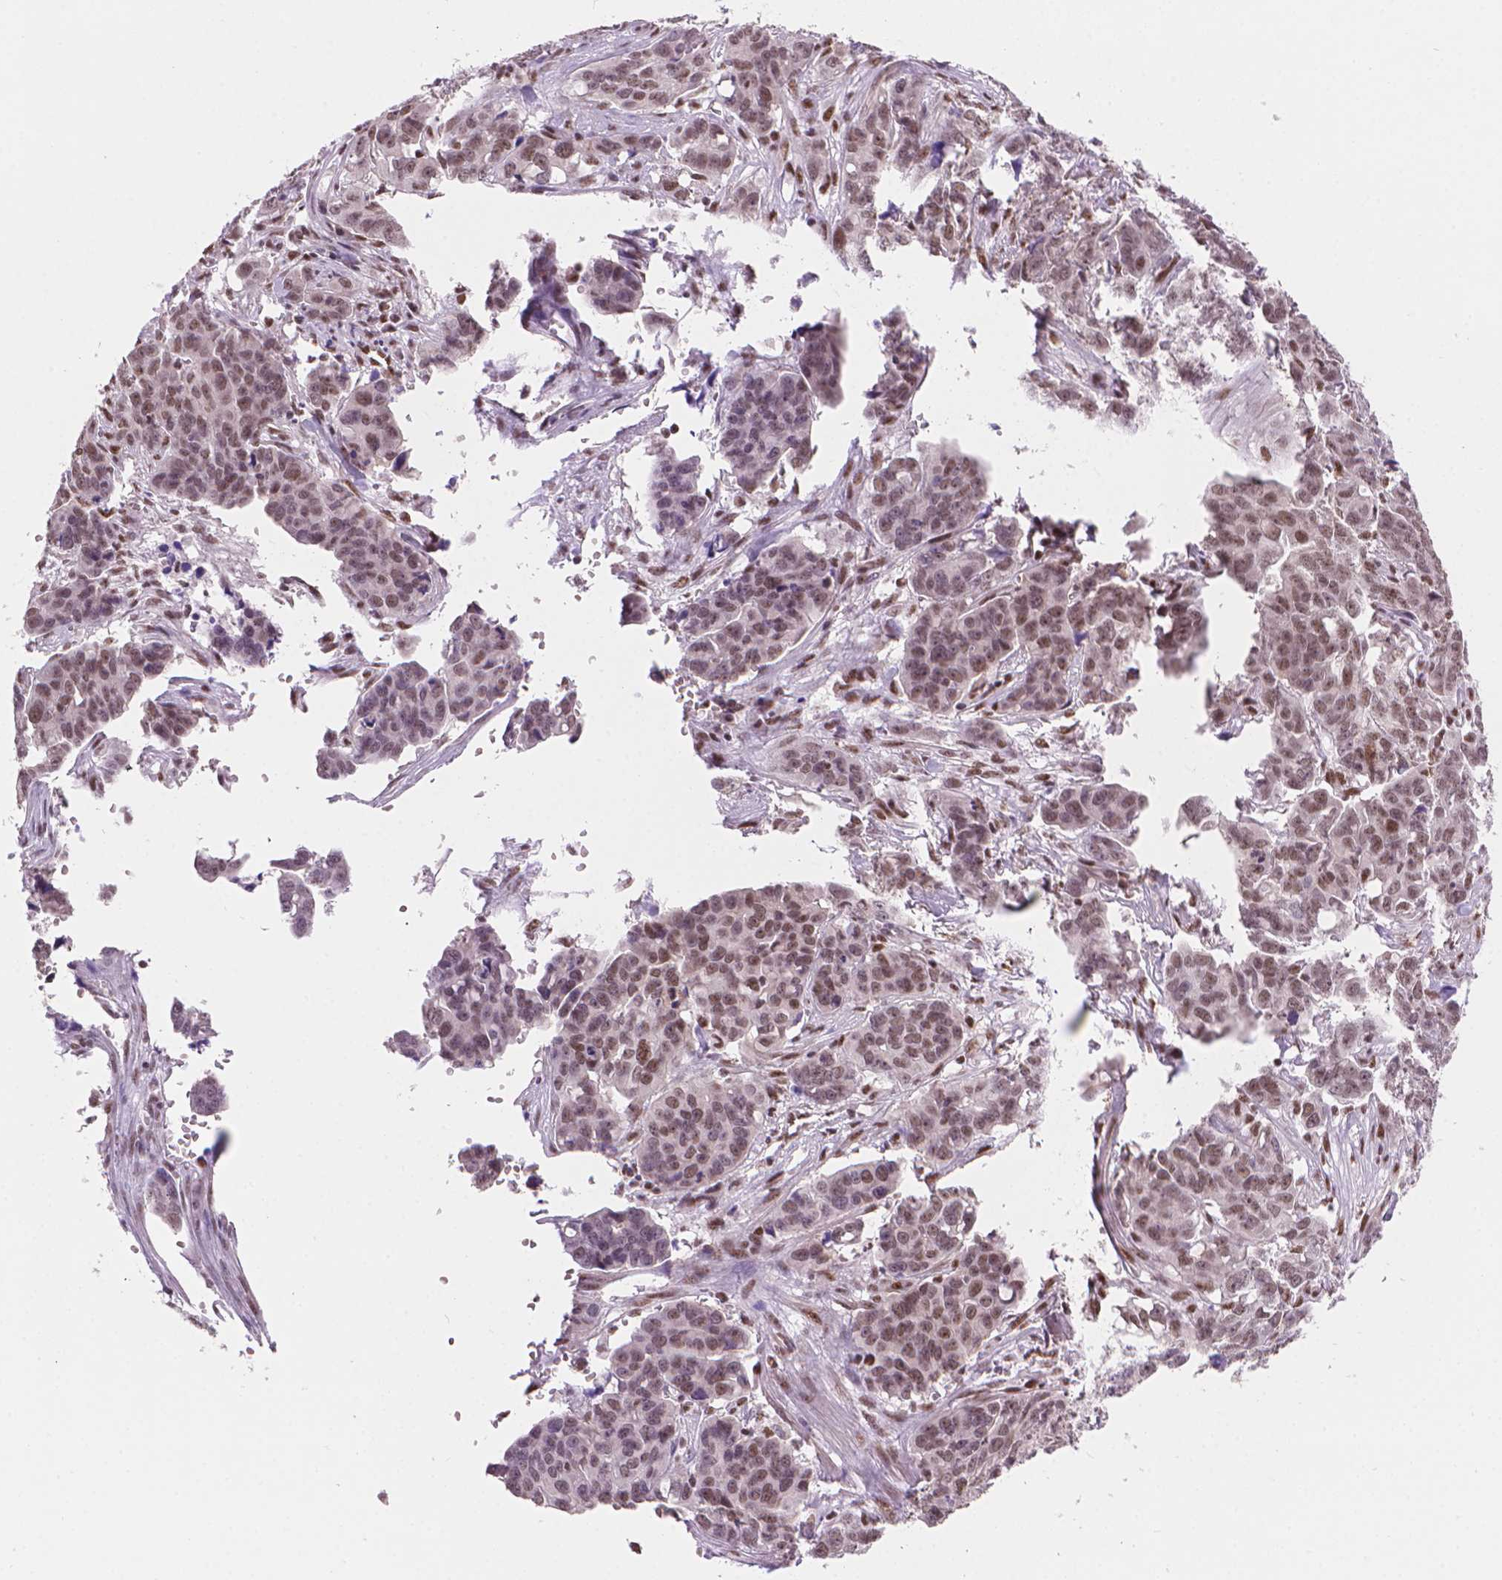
{"staining": {"intensity": "moderate", "quantity": ">75%", "location": "nuclear"}, "tissue": "ovarian cancer", "cell_type": "Tumor cells", "image_type": "cancer", "snomed": [{"axis": "morphology", "description": "Carcinoma, endometroid"}, {"axis": "topography", "description": "Ovary"}], "caption": "Protein expression analysis of human ovarian cancer (endometroid carcinoma) reveals moderate nuclear staining in about >75% of tumor cells. (brown staining indicates protein expression, while blue staining denotes nuclei).", "gene": "UBN1", "patient": {"sex": "female", "age": 78}}